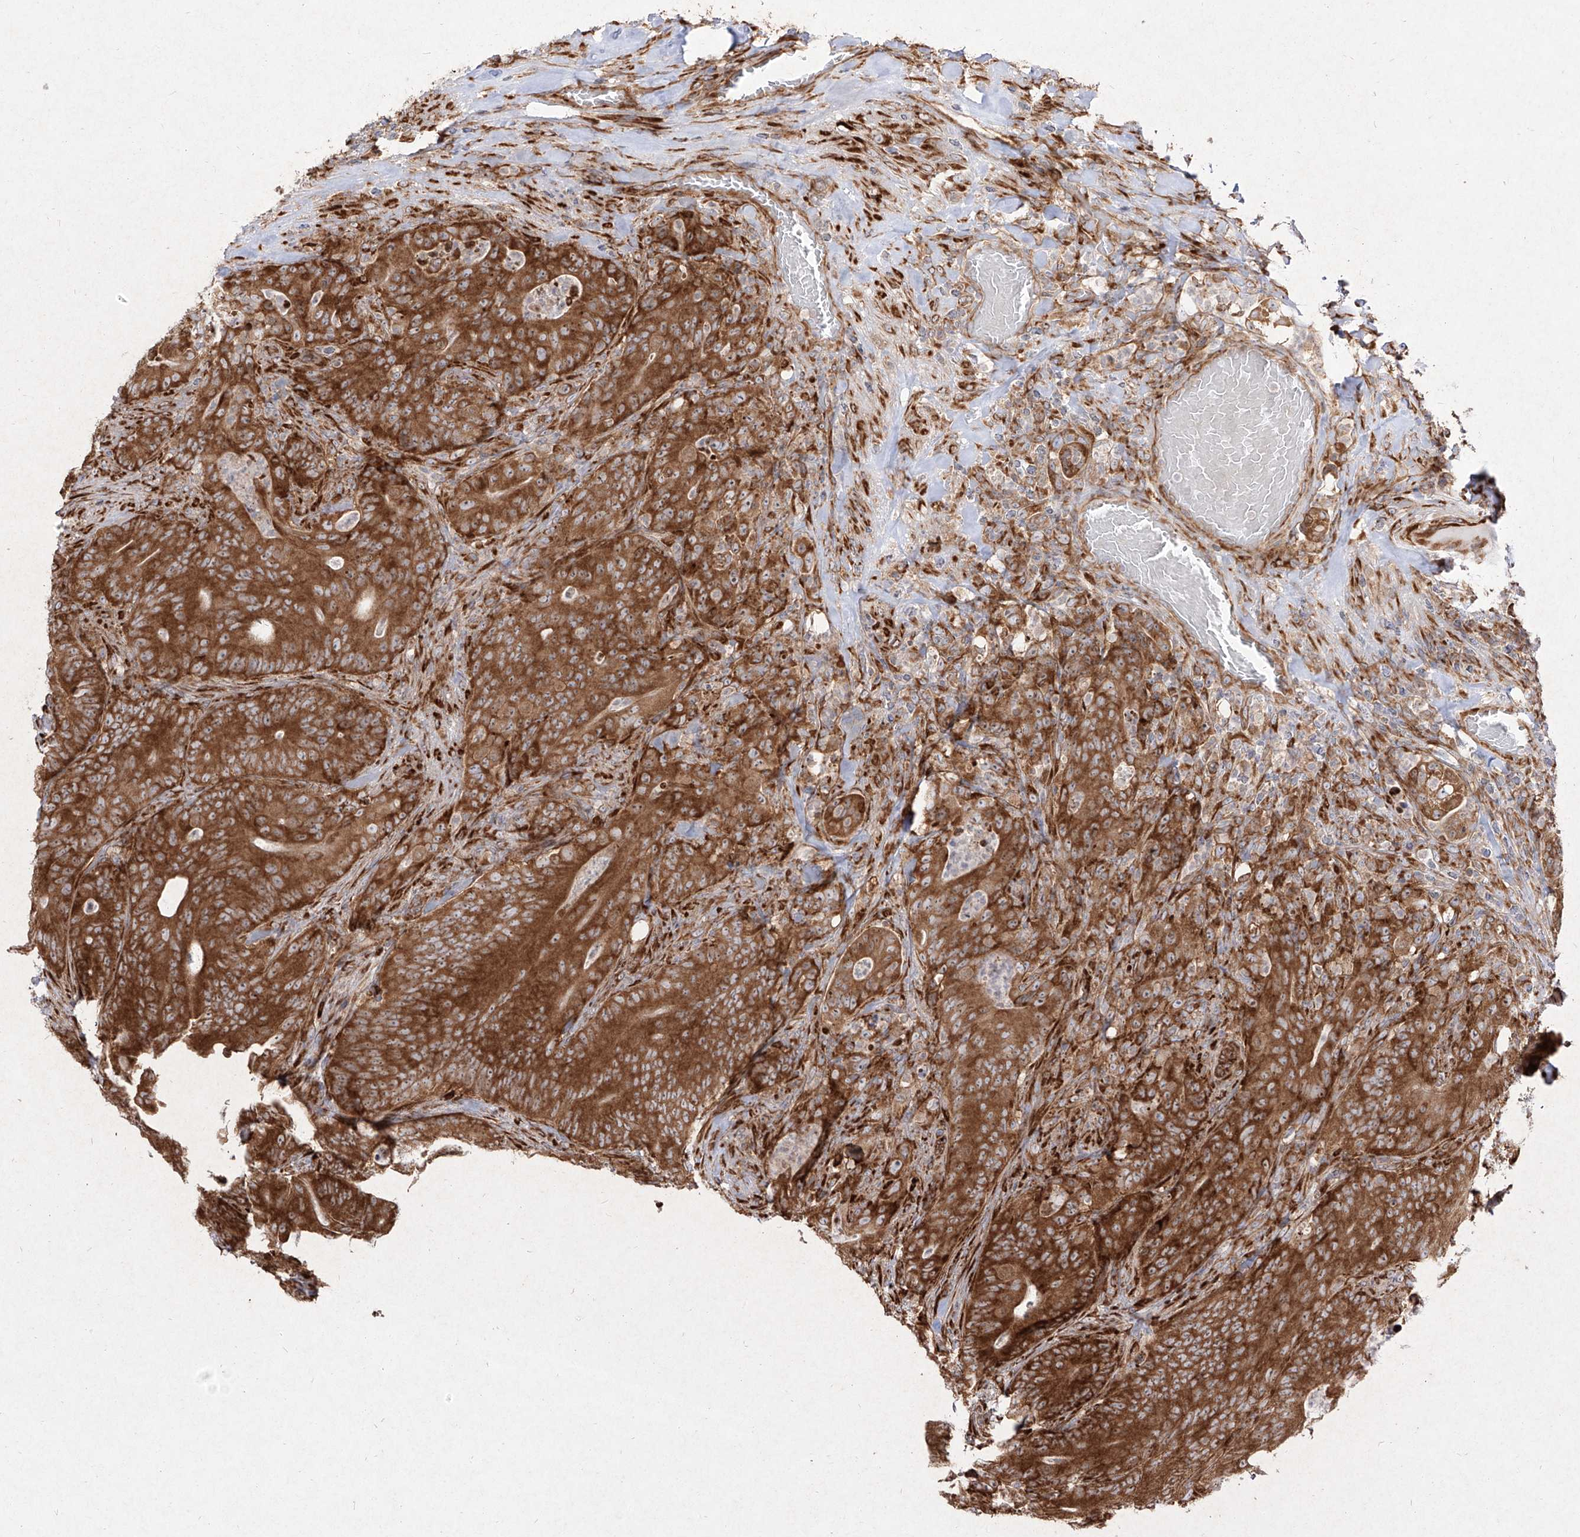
{"staining": {"intensity": "strong", "quantity": ">75%", "location": "cytoplasmic/membranous"}, "tissue": "colorectal cancer", "cell_type": "Tumor cells", "image_type": "cancer", "snomed": [{"axis": "morphology", "description": "Normal tissue, NOS"}, {"axis": "topography", "description": "Colon"}], "caption": "Colorectal cancer stained for a protein (brown) exhibits strong cytoplasmic/membranous positive staining in about >75% of tumor cells.", "gene": "RPS25", "patient": {"sex": "female", "age": 82}}